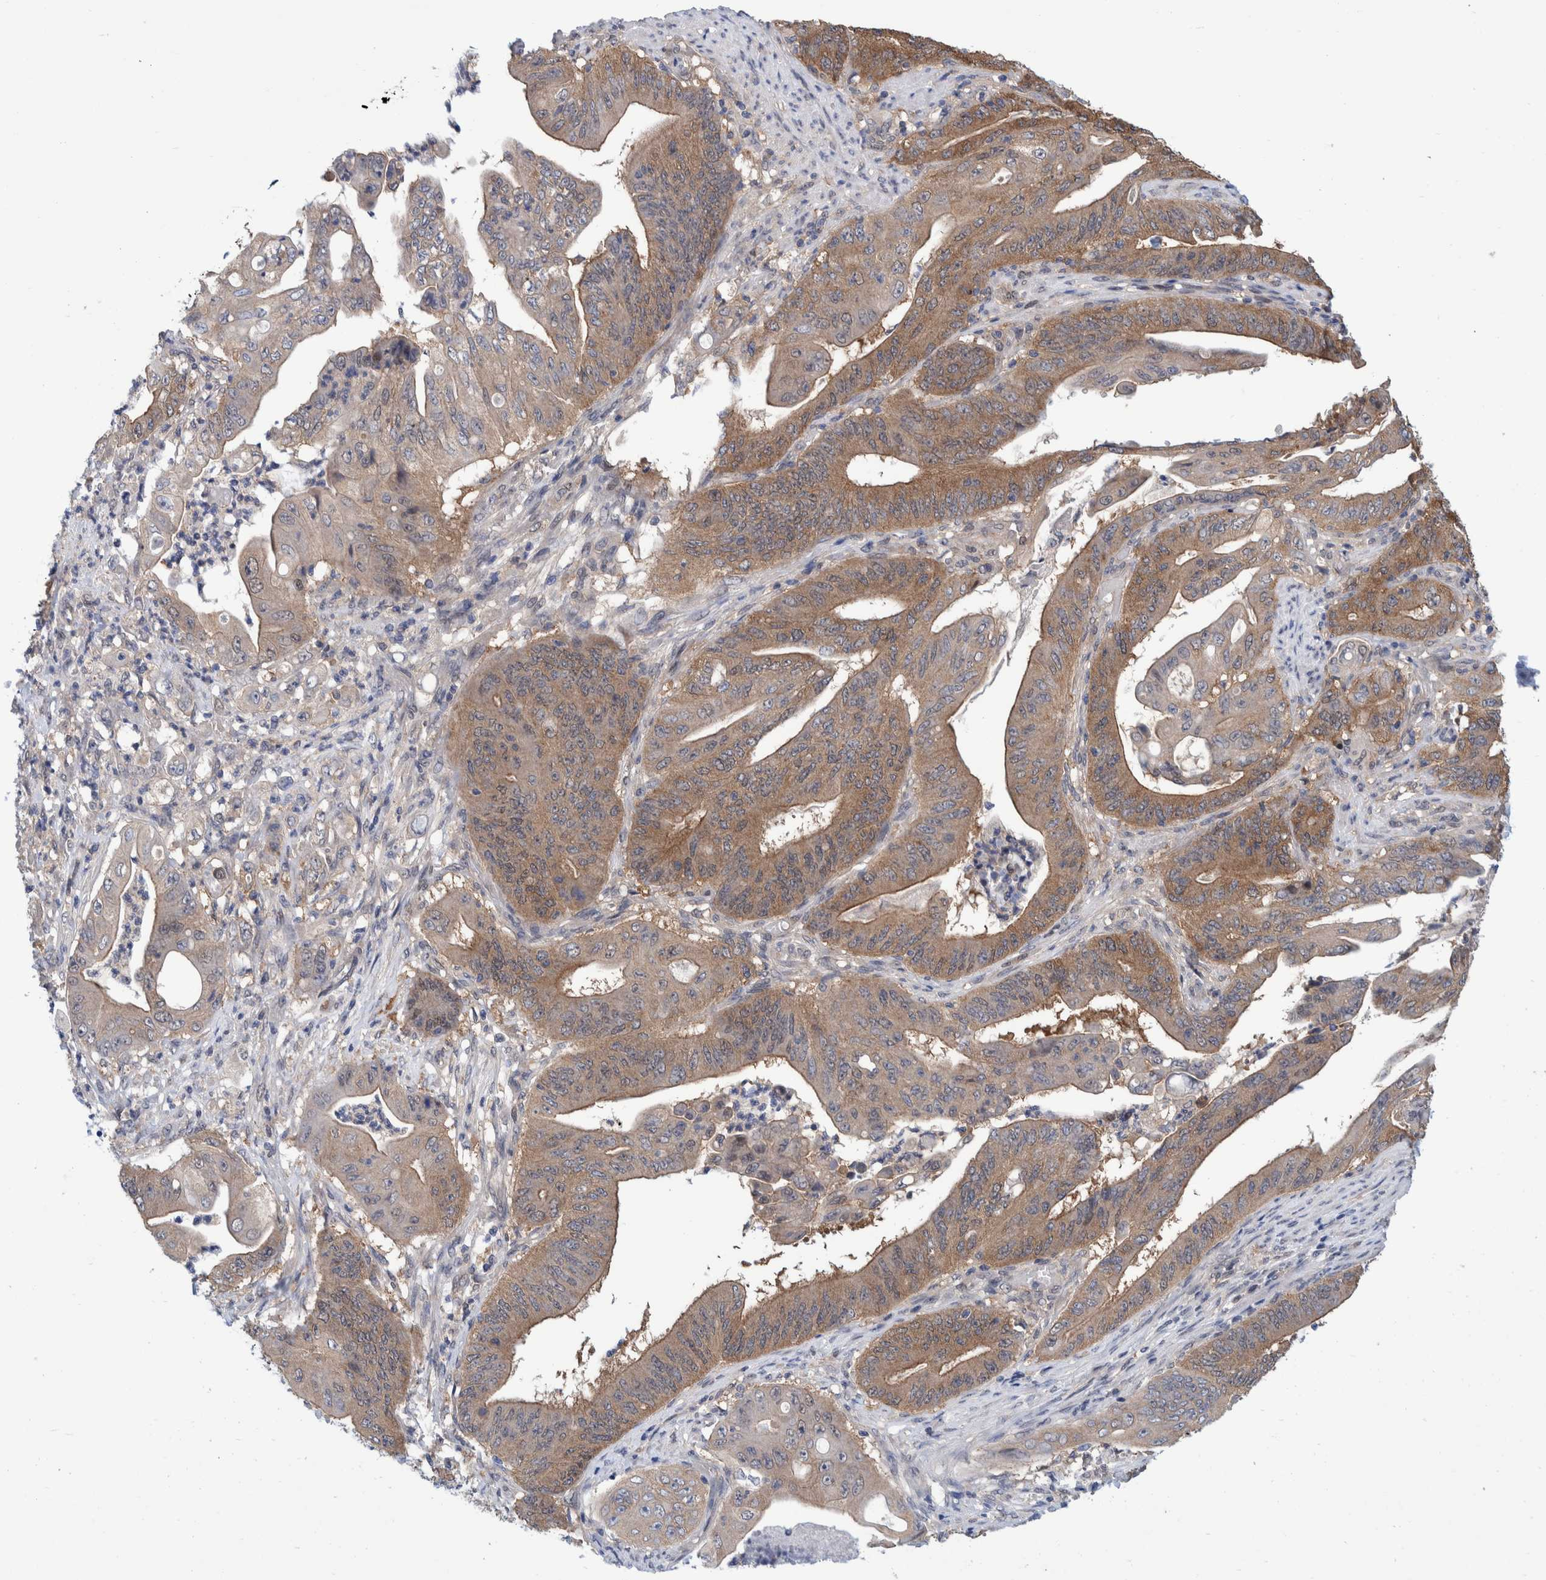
{"staining": {"intensity": "moderate", "quantity": ">75%", "location": "cytoplasmic/membranous"}, "tissue": "stomach cancer", "cell_type": "Tumor cells", "image_type": "cancer", "snomed": [{"axis": "morphology", "description": "Adenocarcinoma, NOS"}, {"axis": "topography", "description": "Stomach"}], "caption": "A photomicrograph of adenocarcinoma (stomach) stained for a protein shows moderate cytoplasmic/membranous brown staining in tumor cells.", "gene": "PFAS", "patient": {"sex": "female", "age": 73}}